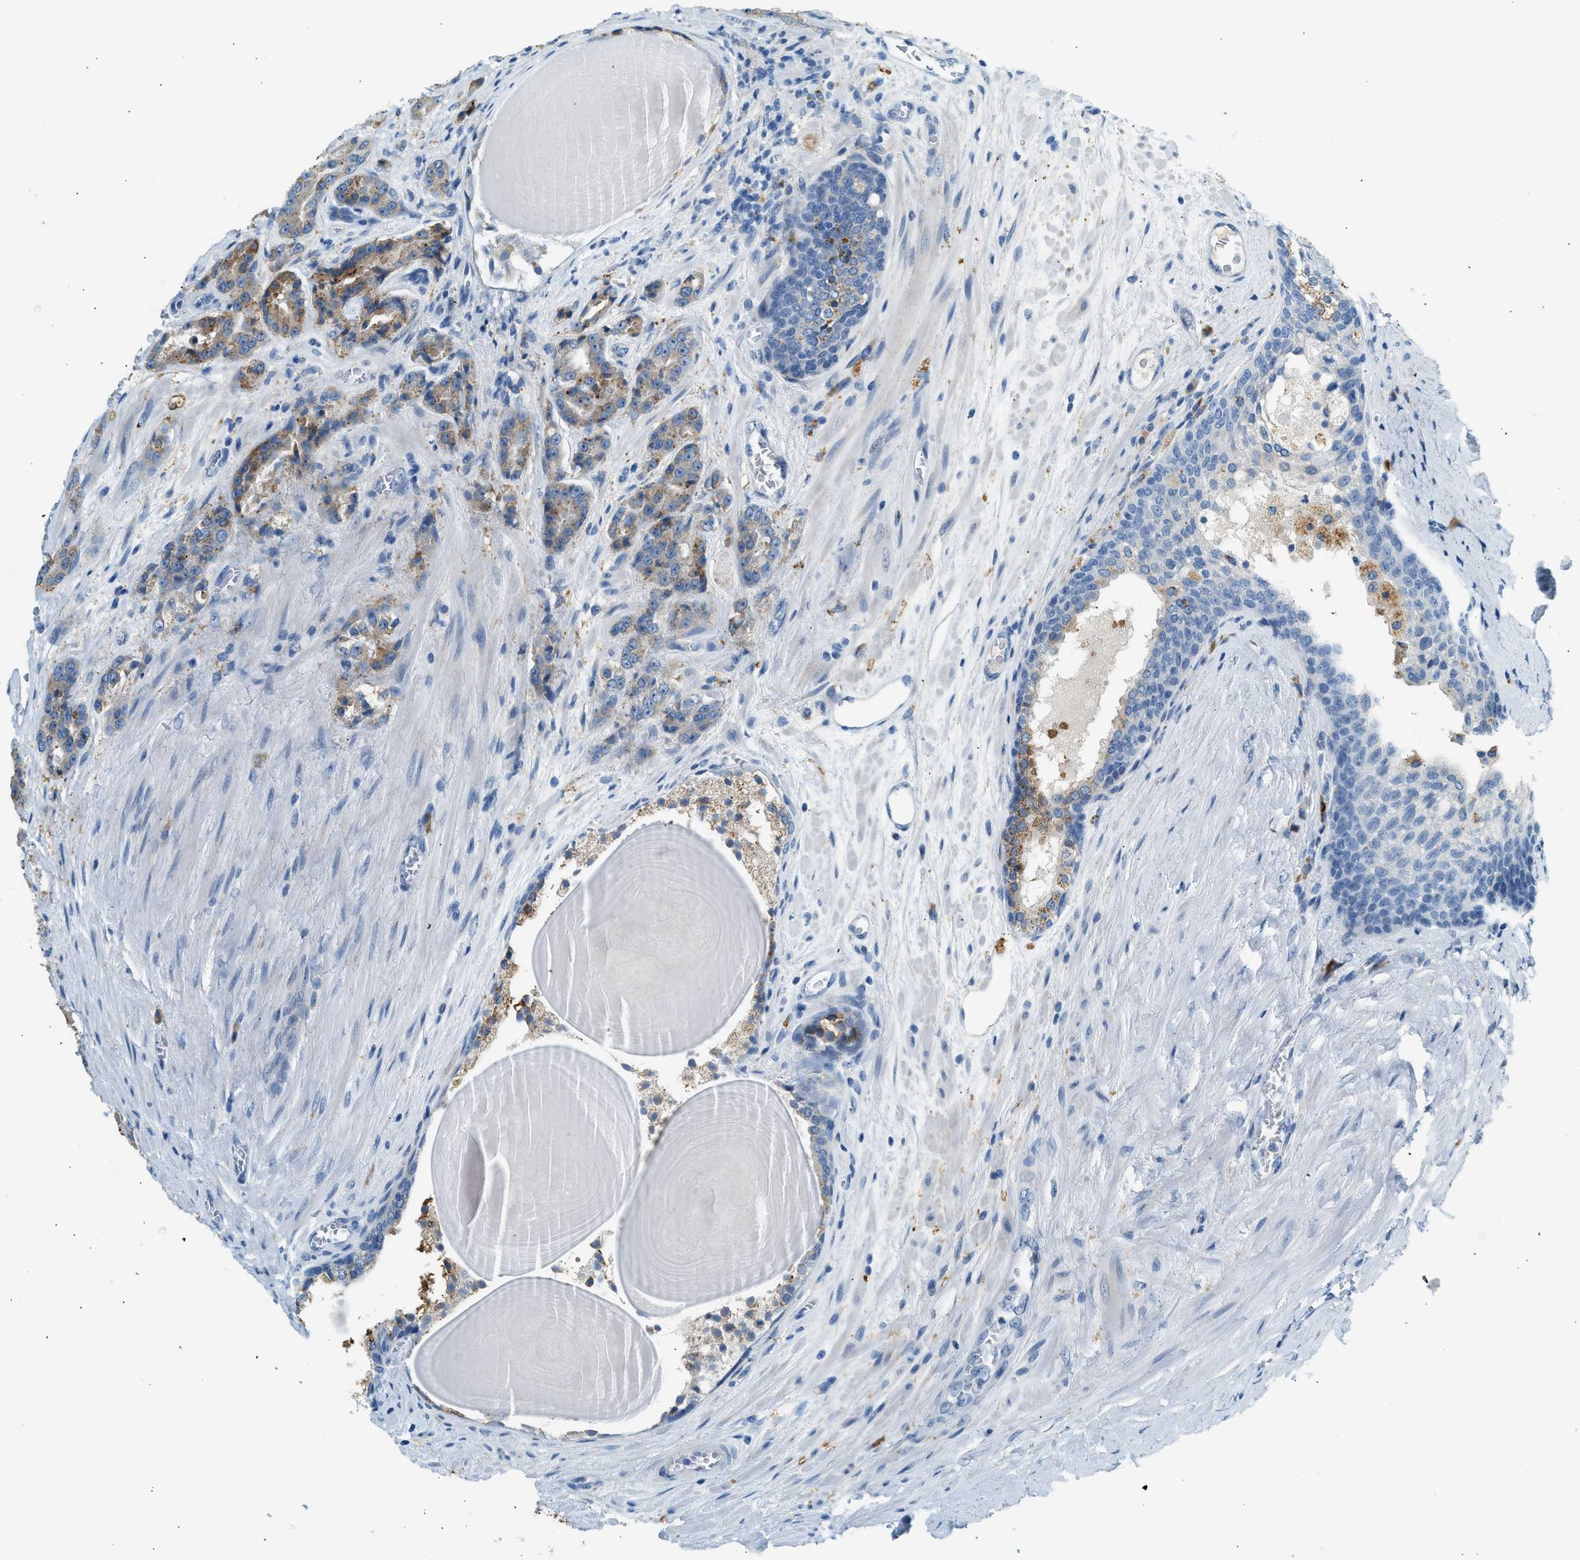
{"staining": {"intensity": "moderate", "quantity": ">75%", "location": "cytoplasmic/membranous"}, "tissue": "prostate cancer", "cell_type": "Tumor cells", "image_type": "cancer", "snomed": [{"axis": "morphology", "description": "Adenocarcinoma, High grade"}, {"axis": "topography", "description": "Prostate"}], "caption": "Brown immunohistochemical staining in high-grade adenocarcinoma (prostate) displays moderate cytoplasmic/membranous staining in approximately >75% of tumor cells.", "gene": "CTSB", "patient": {"sex": "male", "age": 60}}